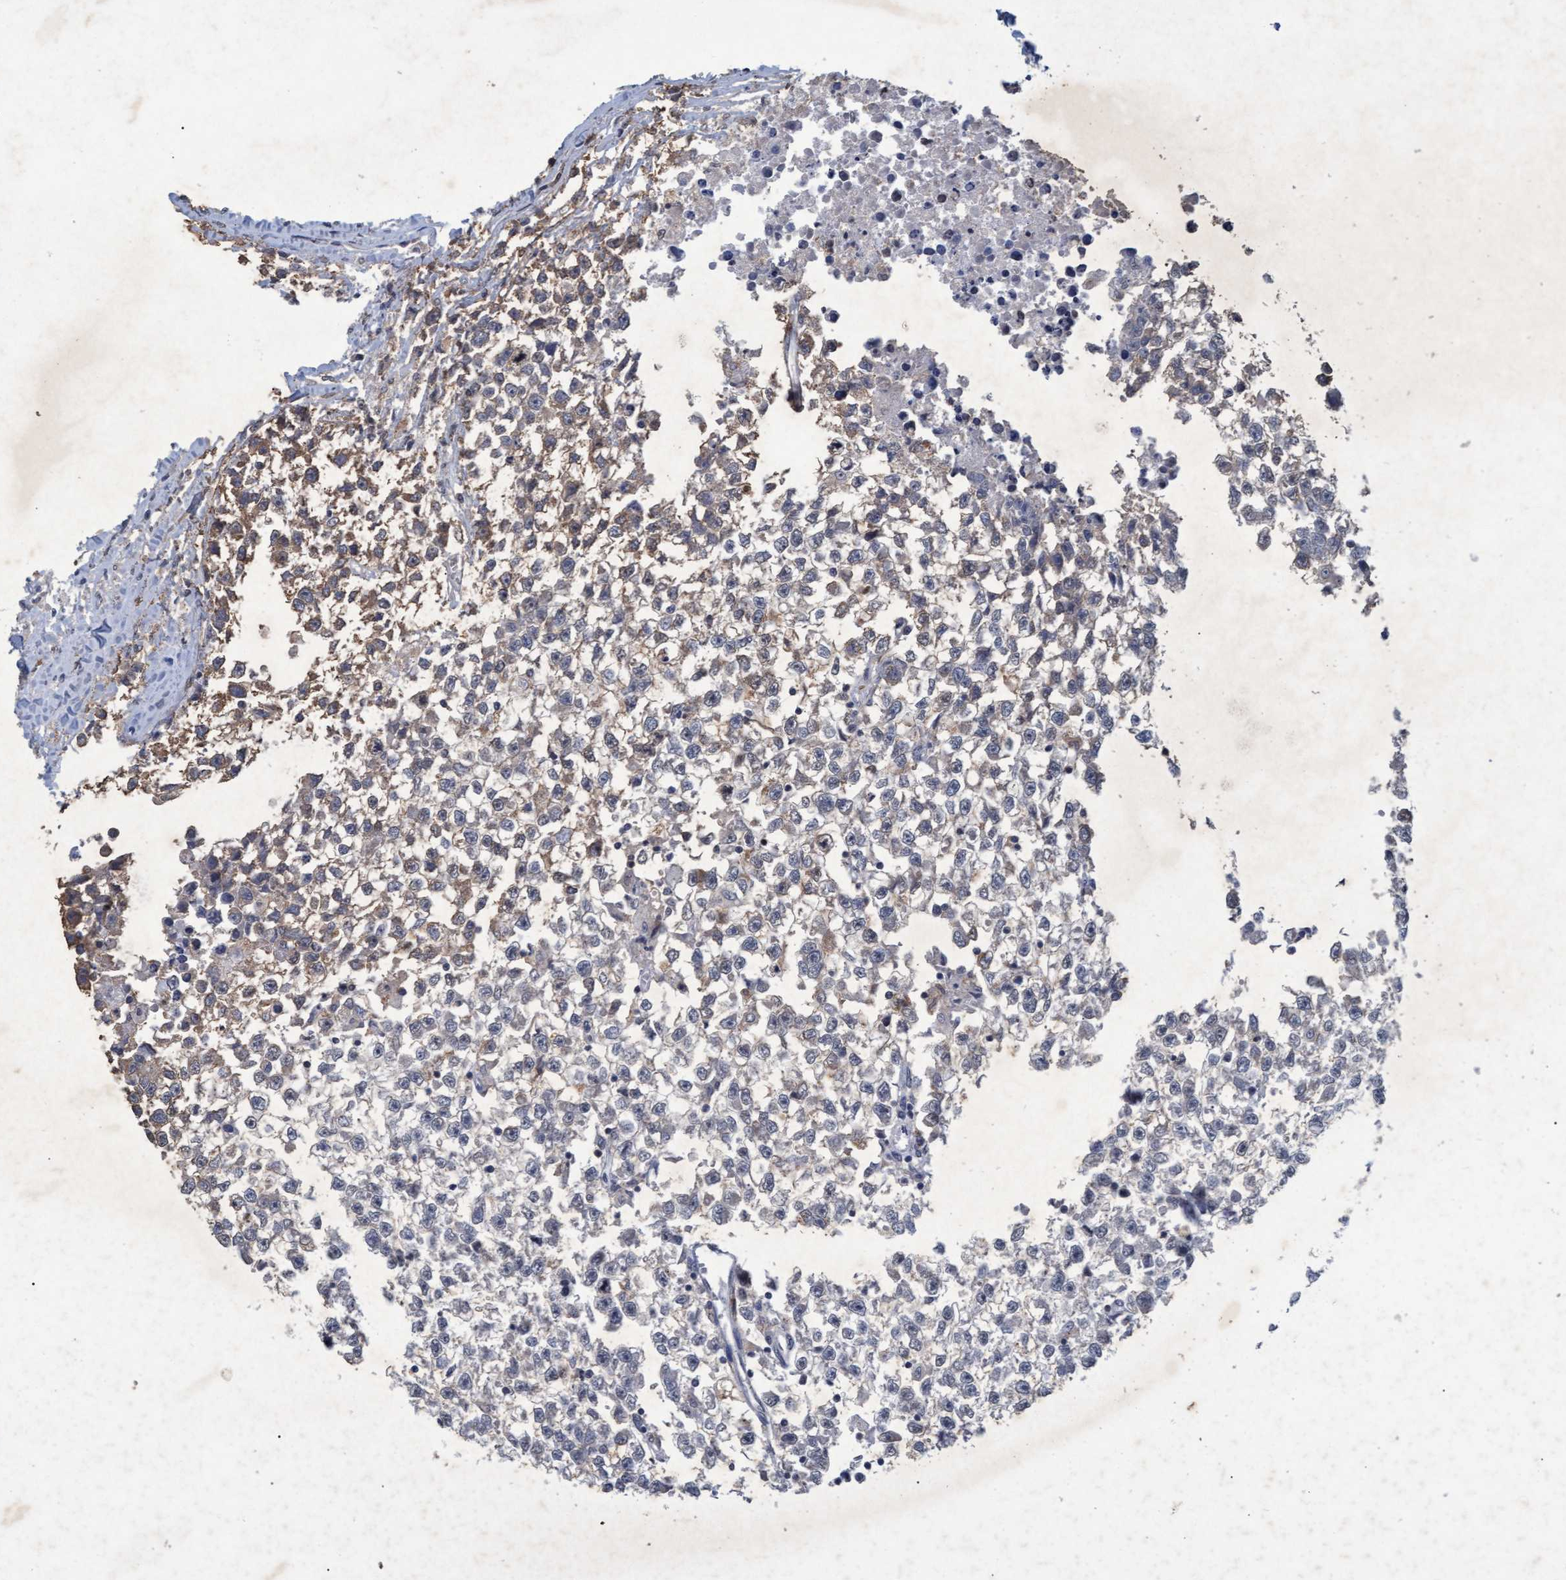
{"staining": {"intensity": "weak", "quantity": "<25%", "location": "cytoplasmic/membranous"}, "tissue": "testis cancer", "cell_type": "Tumor cells", "image_type": "cancer", "snomed": [{"axis": "morphology", "description": "Seminoma, NOS"}, {"axis": "morphology", "description": "Carcinoma, Embryonal, NOS"}, {"axis": "topography", "description": "Testis"}], "caption": "Testis cancer (seminoma) was stained to show a protein in brown. There is no significant expression in tumor cells.", "gene": "GALC", "patient": {"sex": "male", "age": 51}}